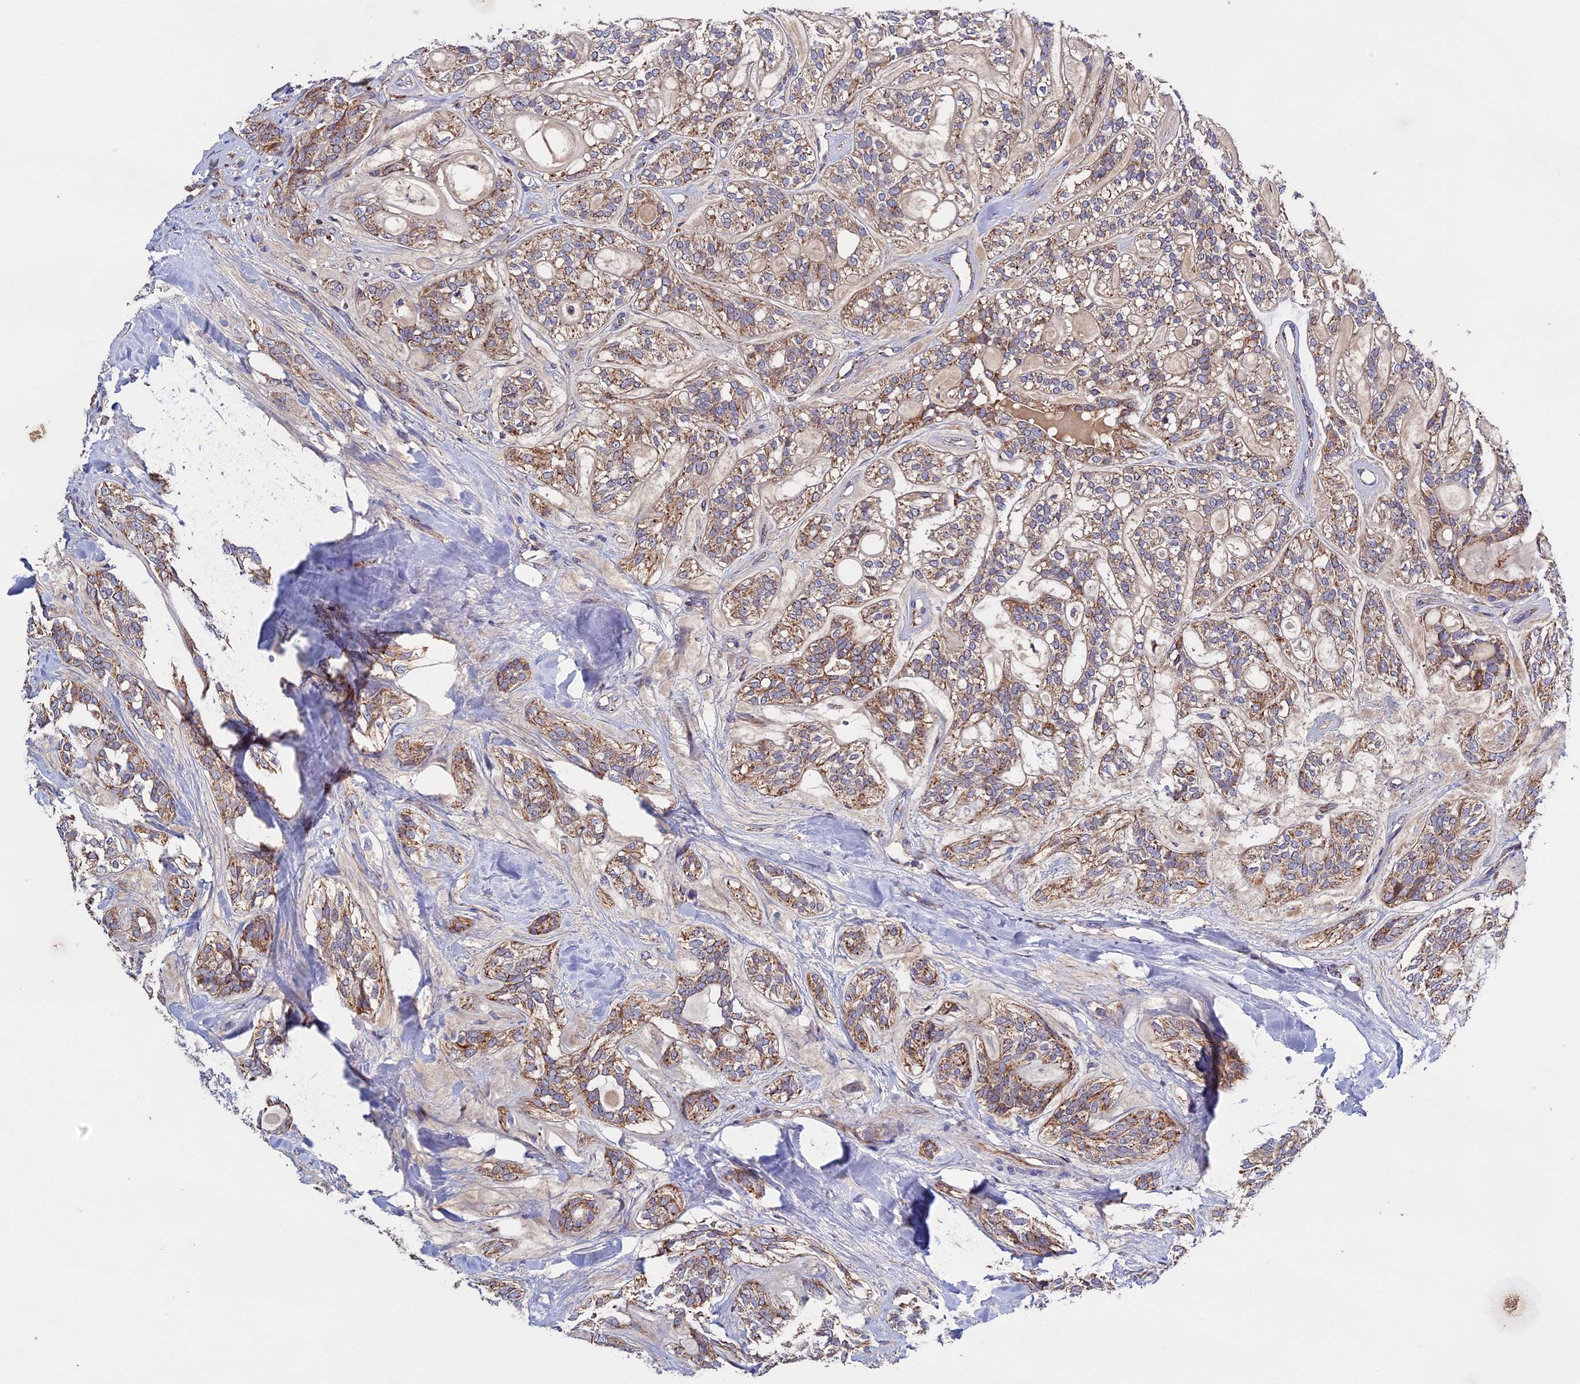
{"staining": {"intensity": "moderate", "quantity": "25%-75%", "location": "cytoplasmic/membranous"}, "tissue": "head and neck cancer", "cell_type": "Tumor cells", "image_type": "cancer", "snomed": [{"axis": "morphology", "description": "Adenocarcinoma, NOS"}, {"axis": "topography", "description": "Head-Neck"}], "caption": "High-magnification brightfield microscopy of head and neck adenocarcinoma stained with DAB (brown) and counterstained with hematoxylin (blue). tumor cells exhibit moderate cytoplasmic/membranous staining is present in about25%-75% of cells.", "gene": "RNF17", "patient": {"sex": "male", "age": 66}}